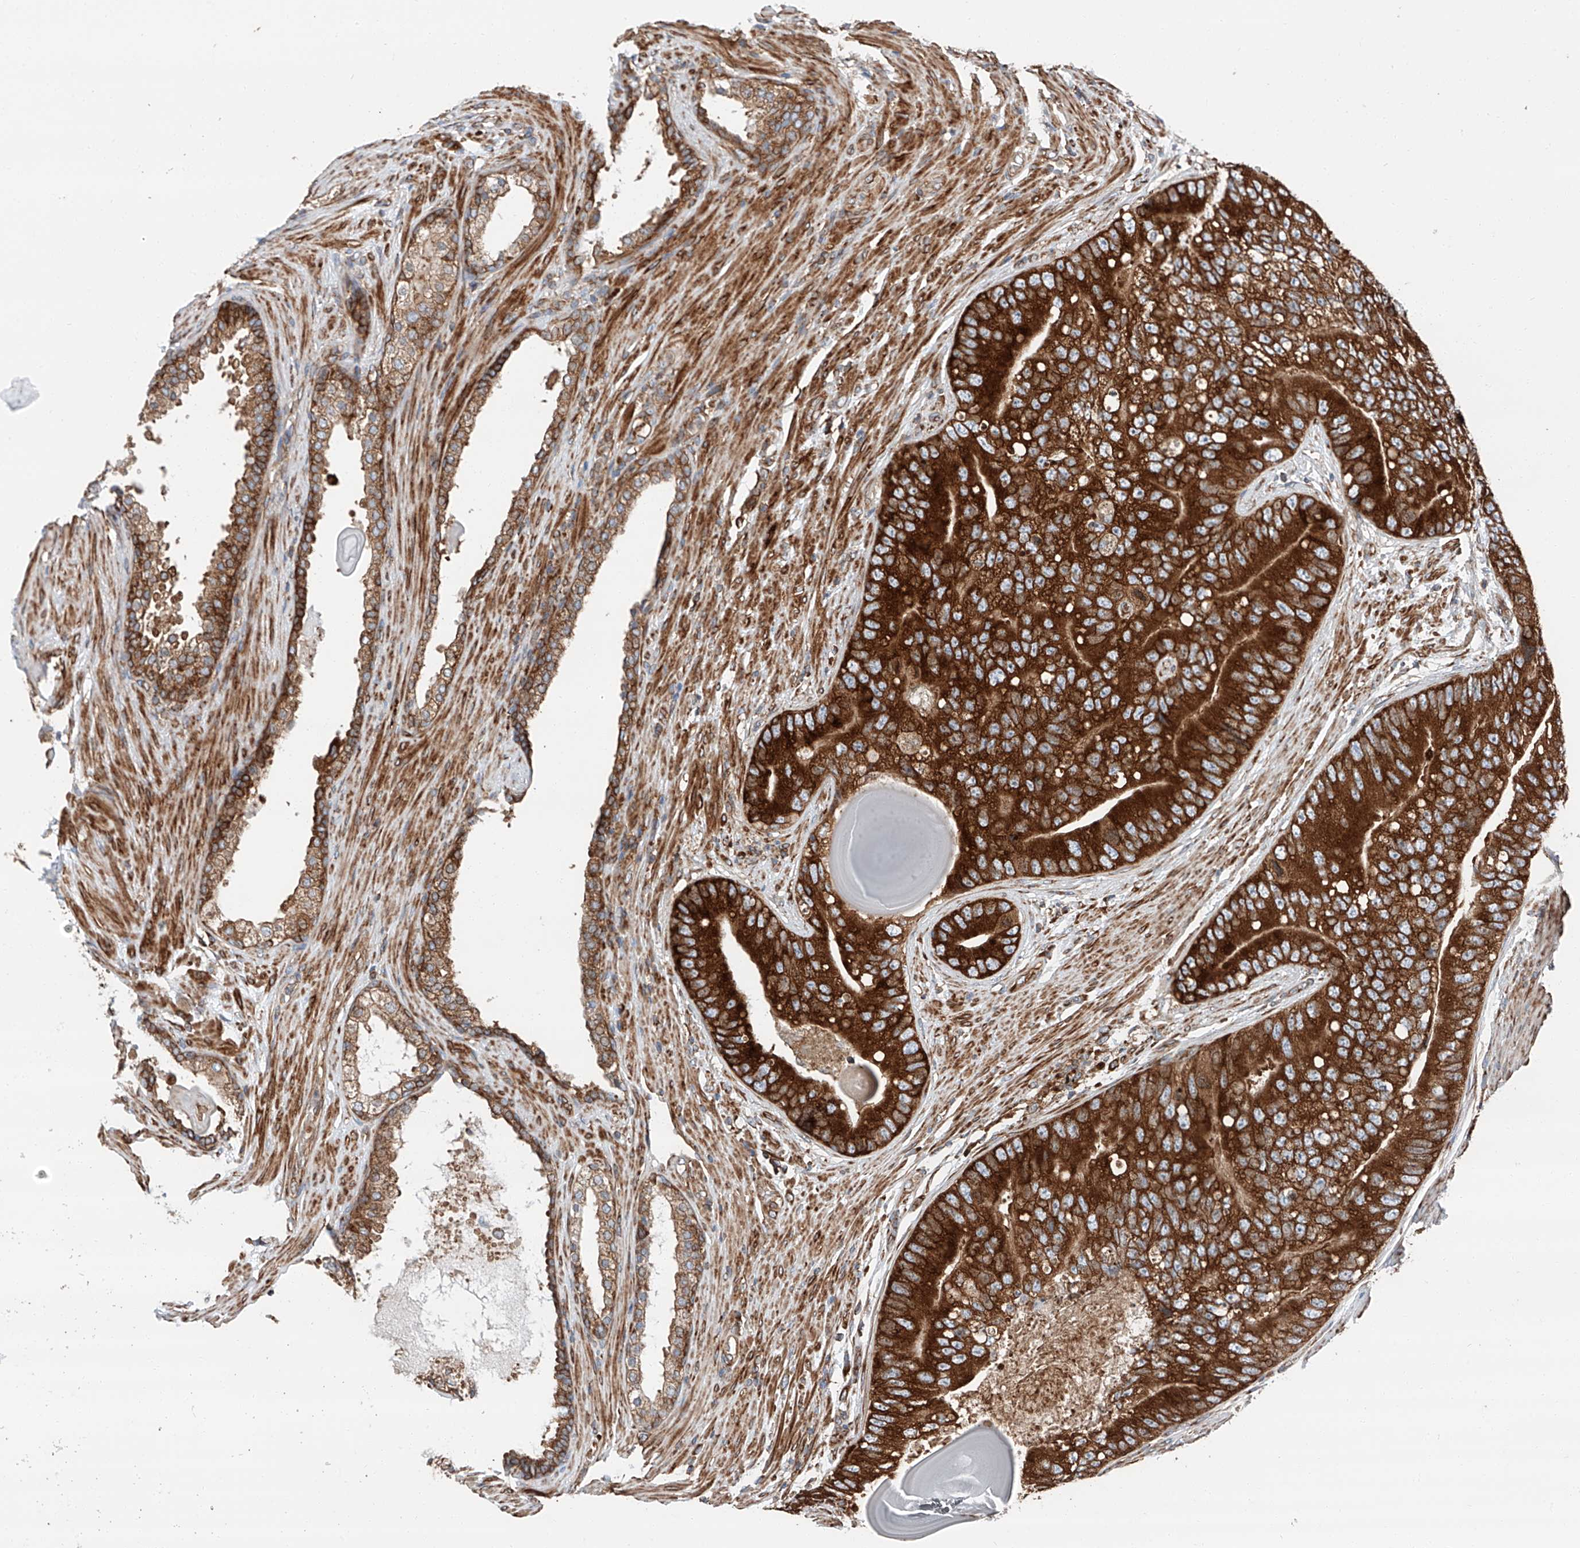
{"staining": {"intensity": "strong", "quantity": ">75%", "location": "cytoplasmic/membranous"}, "tissue": "prostate cancer", "cell_type": "Tumor cells", "image_type": "cancer", "snomed": [{"axis": "morphology", "description": "Adenocarcinoma, High grade"}, {"axis": "topography", "description": "Prostate"}], "caption": "Prostate adenocarcinoma (high-grade) tissue exhibits strong cytoplasmic/membranous expression in approximately >75% of tumor cells, visualized by immunohistochemistry.", "gene": "ZC3H15", "patient": {"sex": "male", "age": 70}}